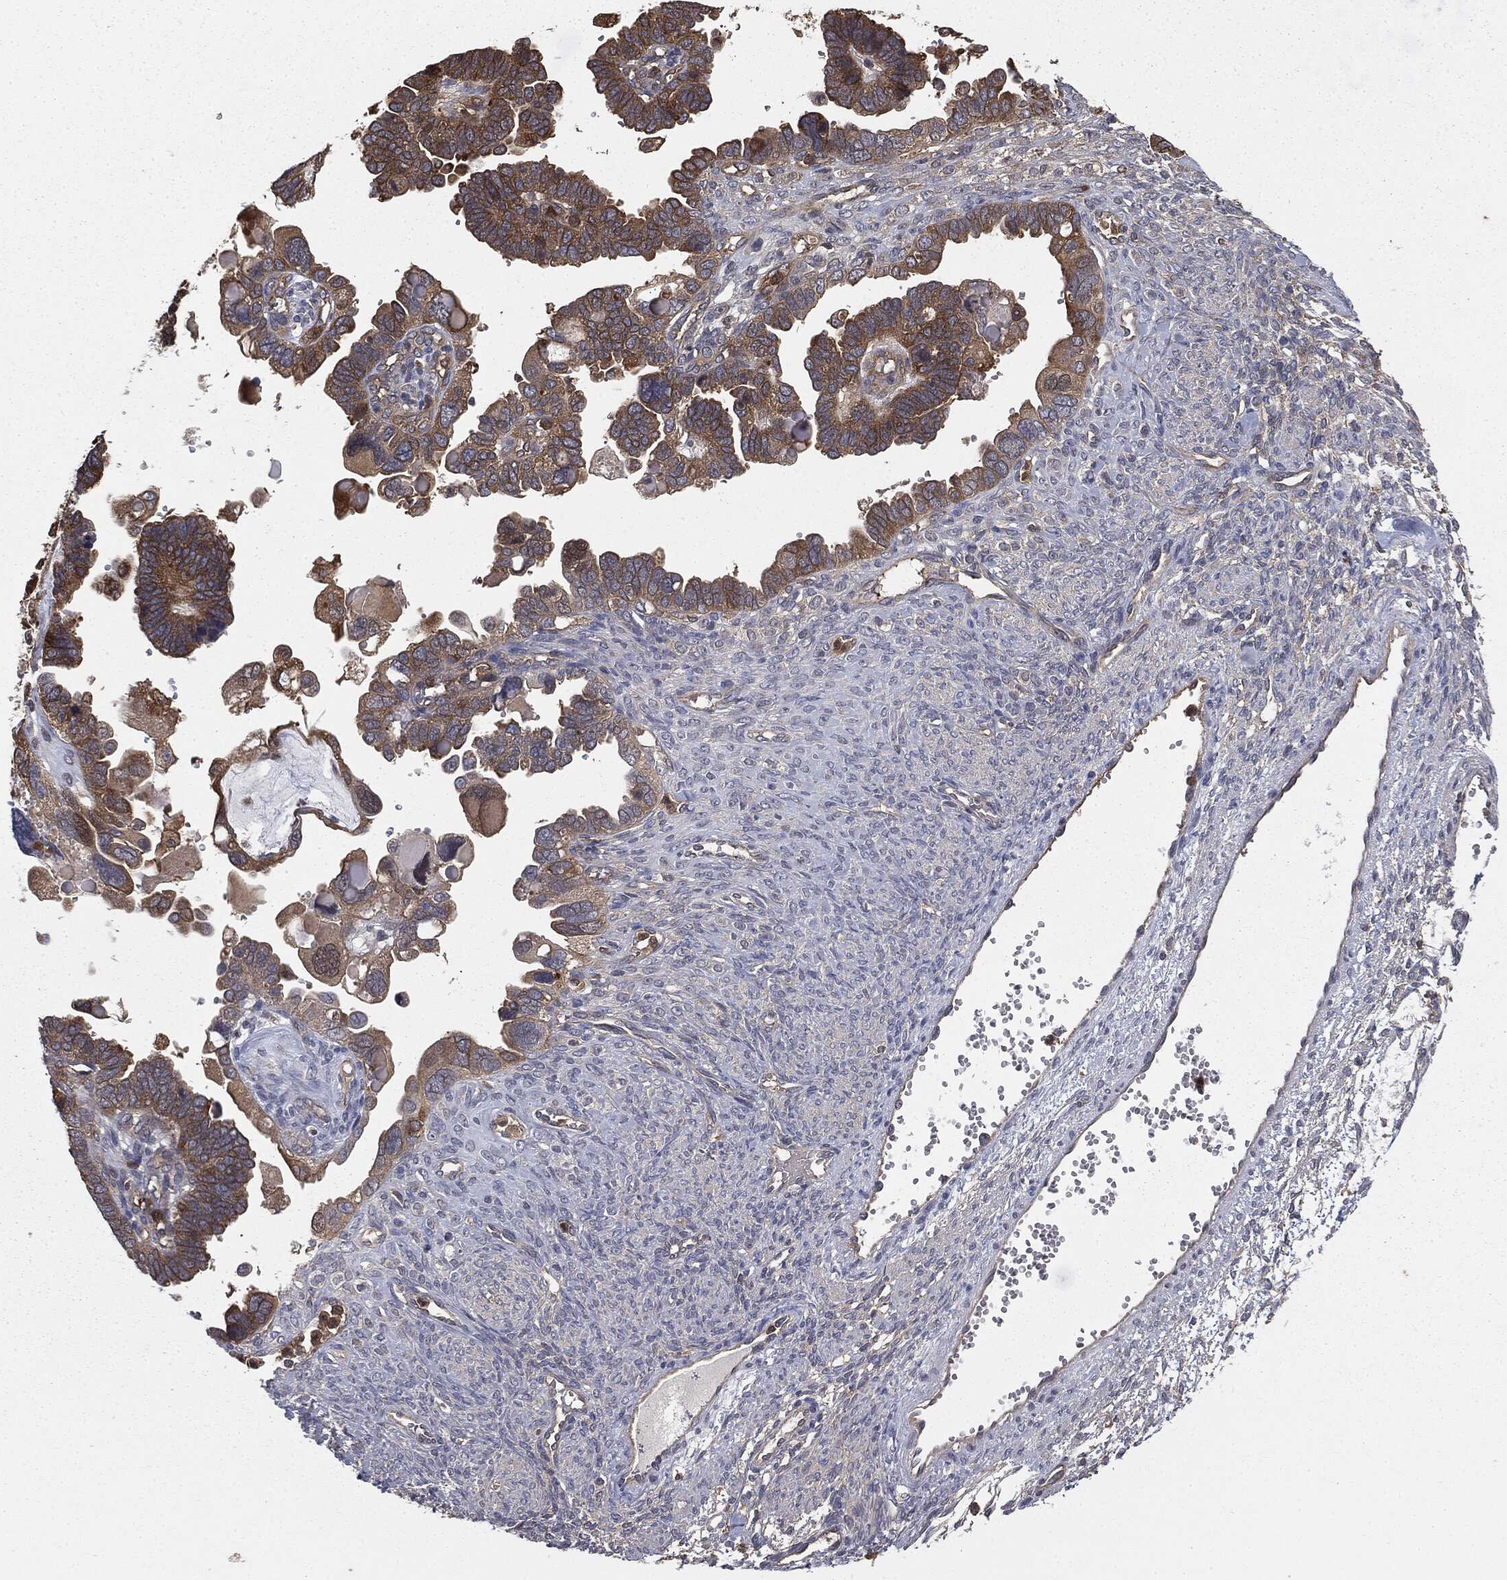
{"staining": {"intensity": "moderate", "quantity": ">75%", "location": "cytoplasmic/membranous"}, "tissue": "ovarian cancer", "cell_type": "Tumor cells", "image_type": "cancer", "snomed": [{"axis": "morphology", "description": "Cystadenocarcinoma, serous, NOS"}, {"axis": "topography", "description": "Ovary"}], "caption": "Immunohistochemistry histopathology image of neoplastic tissue: human ovarian serous cystadenocarcinoma stained using immunohistochemistry (IHC) shows medium levels of moderate protein expression localized specifically in the cytoplasmic/membranous of tumor cells, appearing as a cytoplasmic/membranous brown color.", "gene": "GNB5", "patient": {"sex": "female", "age": 51}}